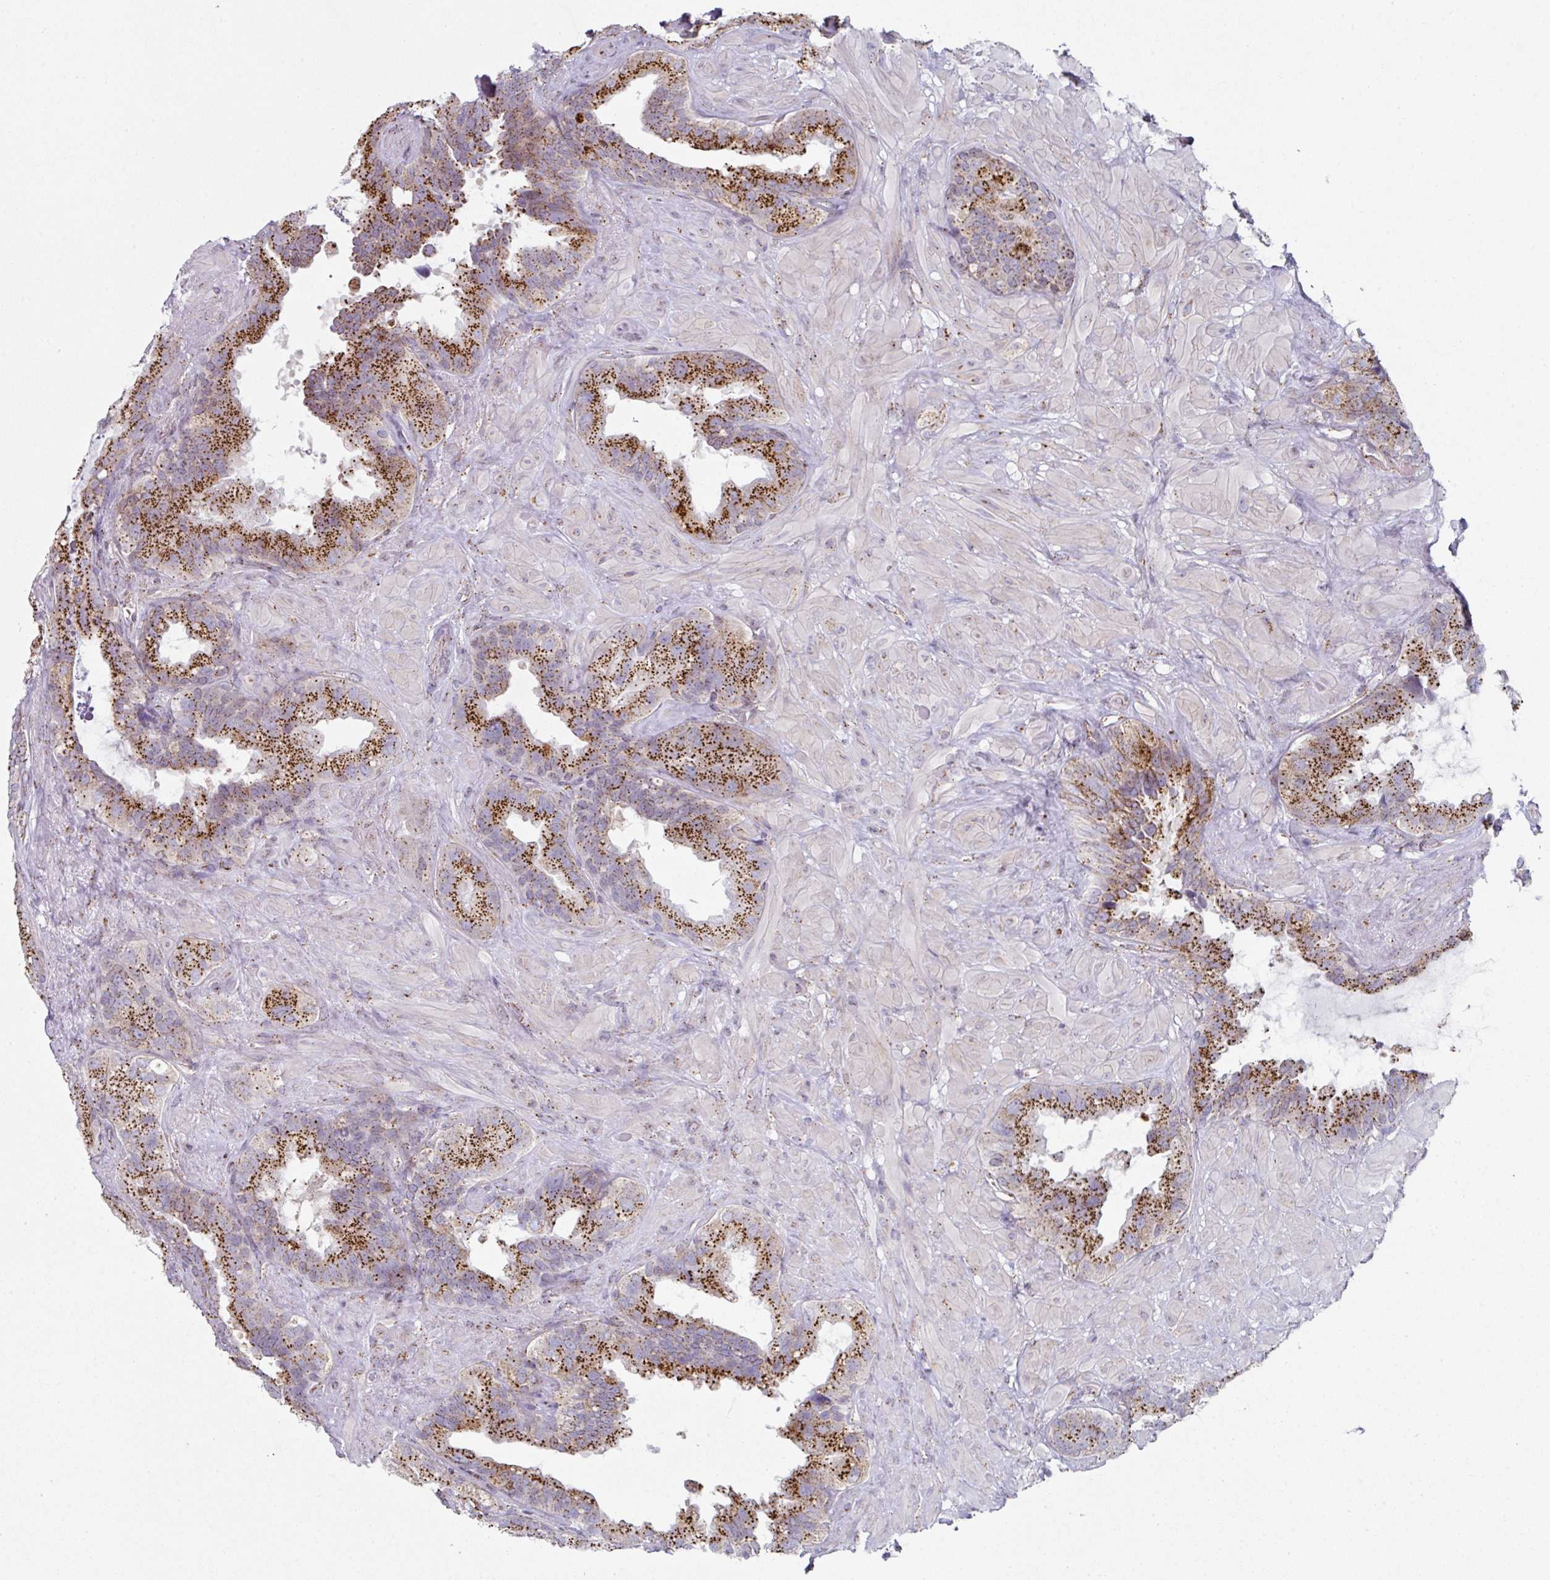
{"staining": {"intensity": "strong", "quantity": "25%-75%", "location": "cytoplasmic/membranous"}, "tissue": "seminal vesicle", "cell_type": "Glandular cells", "image_type": "normal", "snomed": [{"axis": "morphology", "description": "Normal tissue, NOS"}, {"axis": "topography", "description": "Seminal veicle"}, {"axis": "topography", "description": "Peripheral nerve tissue"}], "caption": "Immunohistochemistry of normal seminal vesicle demonstrates high levels of strong cytoplasmic/membranous staining in approximately 25%-75% of glandular cells.", "gene": "CCDC85B", "patient": {"sex": "male", "age": 76}}